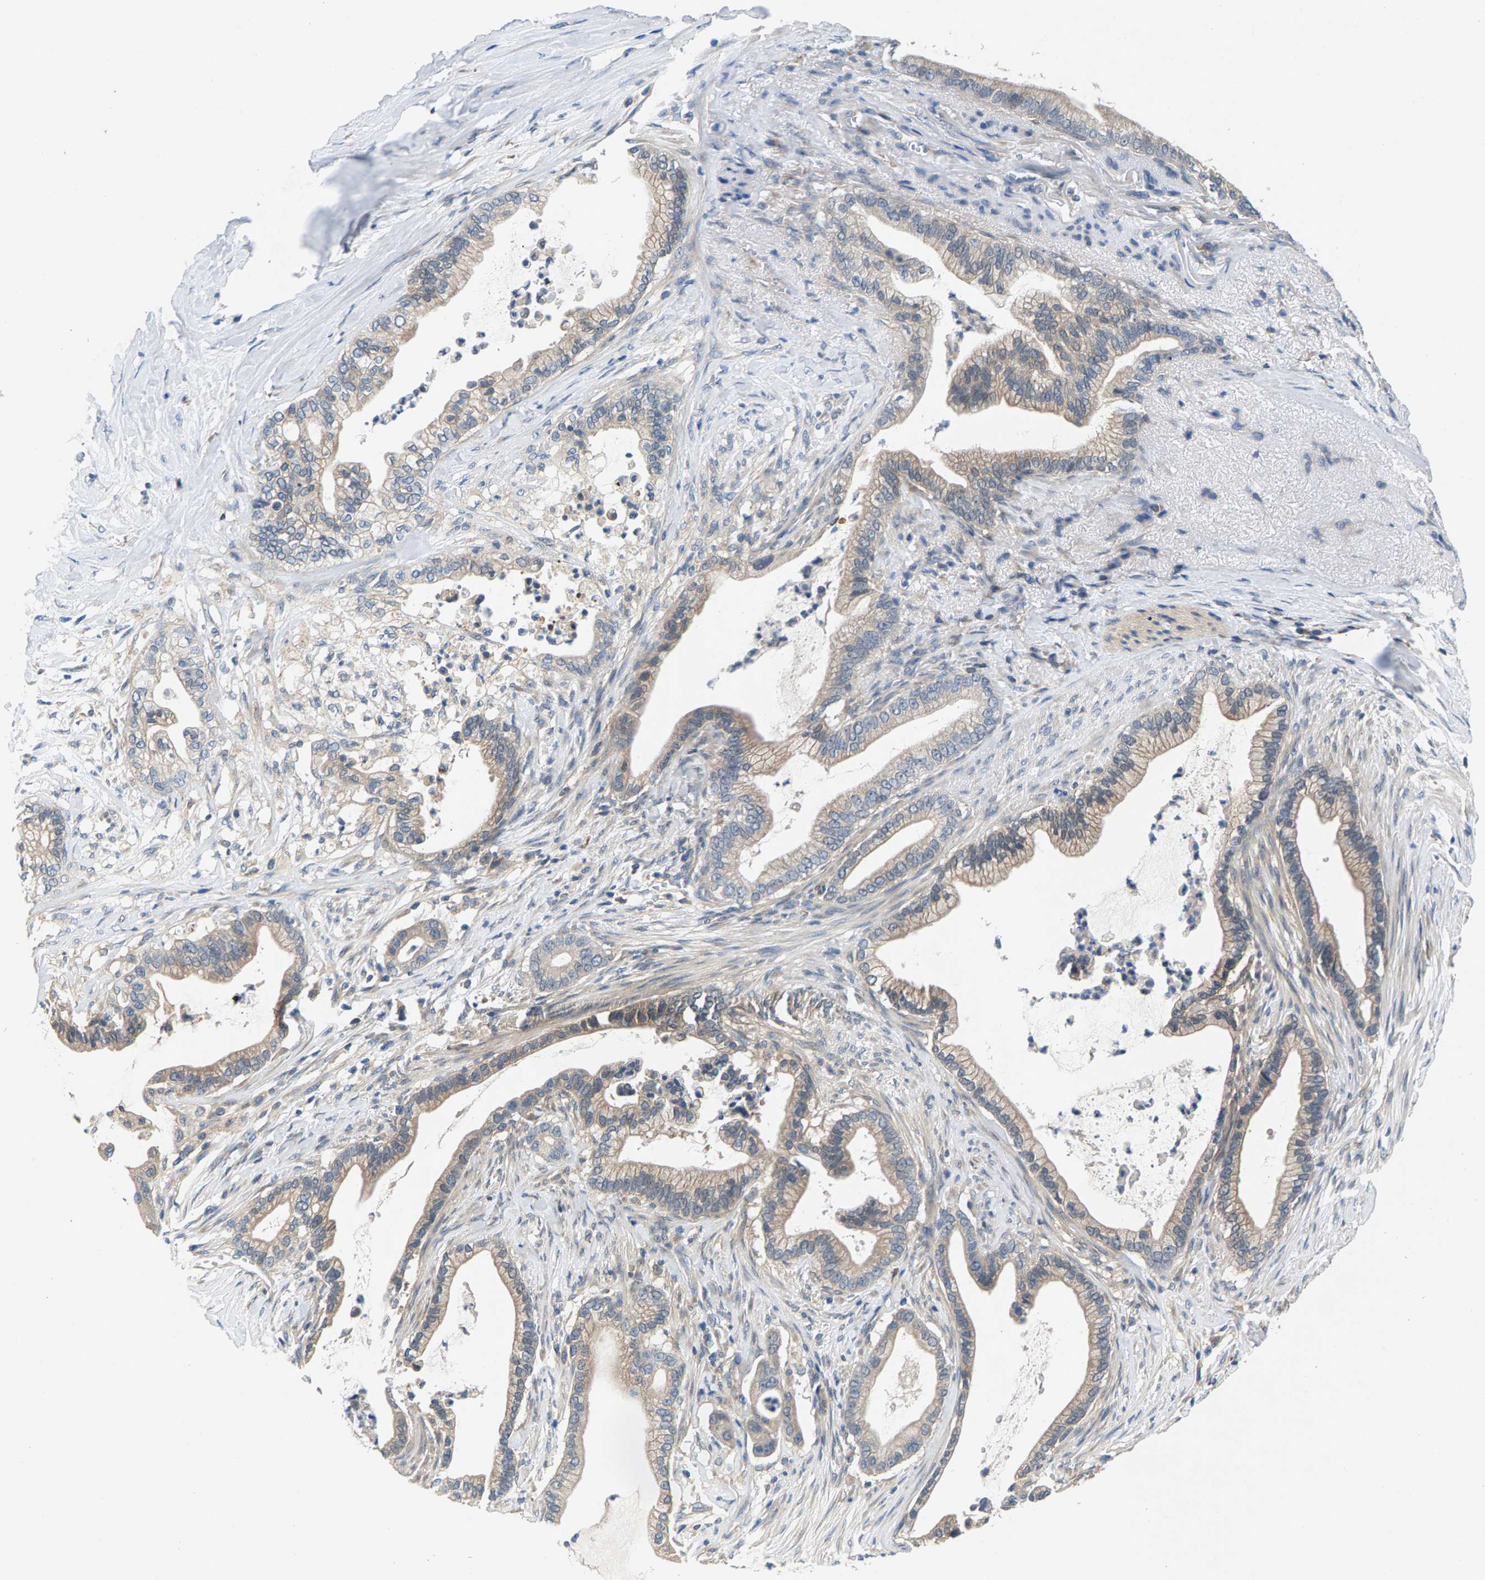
{"staining": {"intensity": "weak", "quantity": "25%-75%", "location": "cytoplasmic/membranous"}, "tissue": "pancreatic cancer", "cell_type": "Tumor cells", "image_type": "cancer", "snomed": [{"axis": "morphology", "description": "Adenocarcinoma, NOS"}, {"axis": "topography", "description": "Pancreas"}], "caption": "Immunohistochemical staining of pancreatic cancer (adenocarcinoma) reveals weak cytoplasmic/membranous protein expression in approximately 25%-75% of tumor cells.", "gene": "NT5C", "patient": {"sex": "male", "age": 69}}